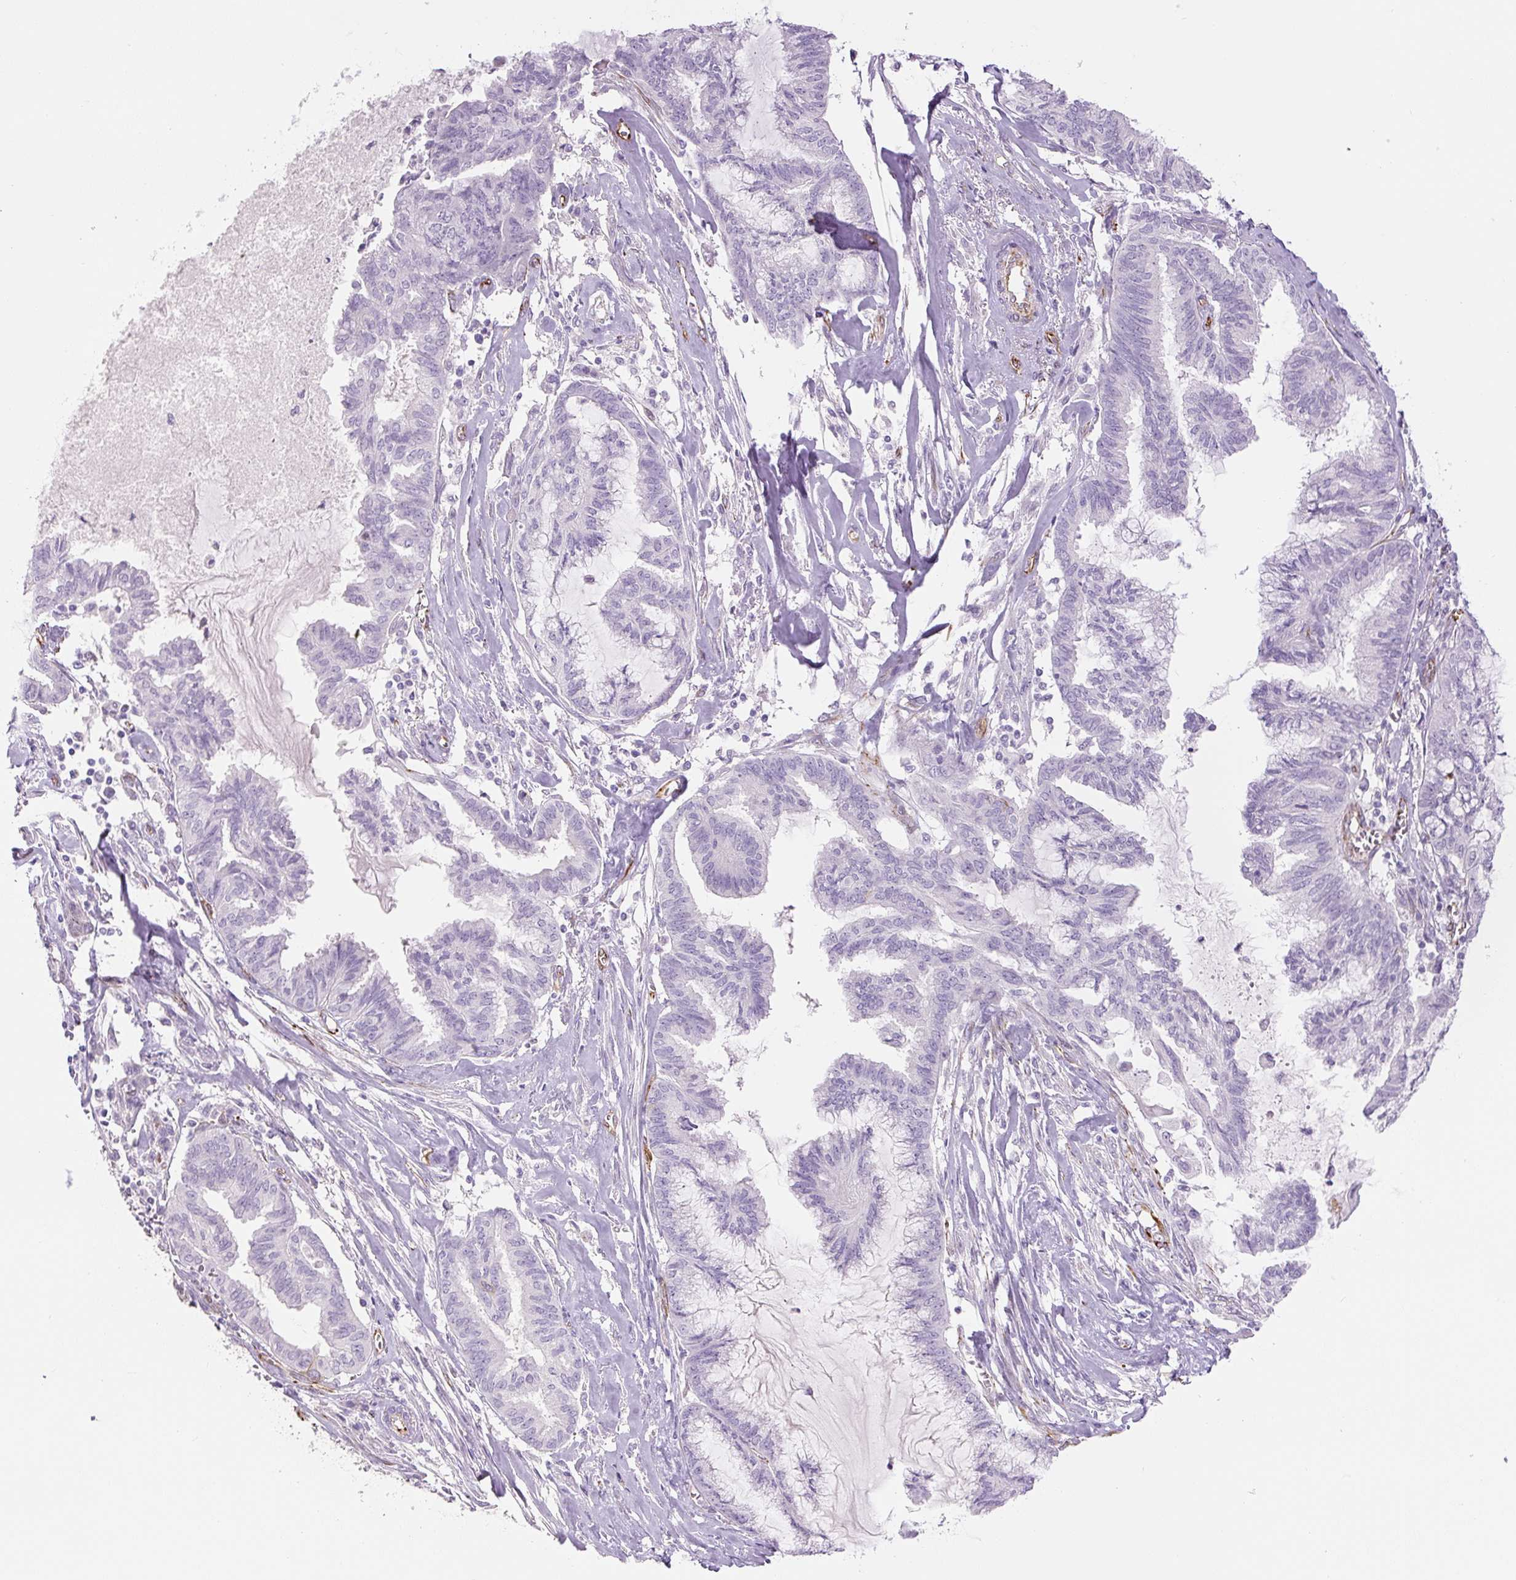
{"staining": {"intensity": "negative", "quantity": "none", "location": "none"}, "tissue": "endometrial cancer", "cell_type": "Tumor cells", "image_type": "cancer", "snomed": [{"axis": "morphology", "description": "Adenocarcinoma, NOS"}, {"axis": "topography", "description": "Endometrium"}], "caption": "Tumor cells are negative for protein expression in human adenocarcinoma (endometrial).", "gene": "NES", "patient": {"sex": "female", "age": 86}}